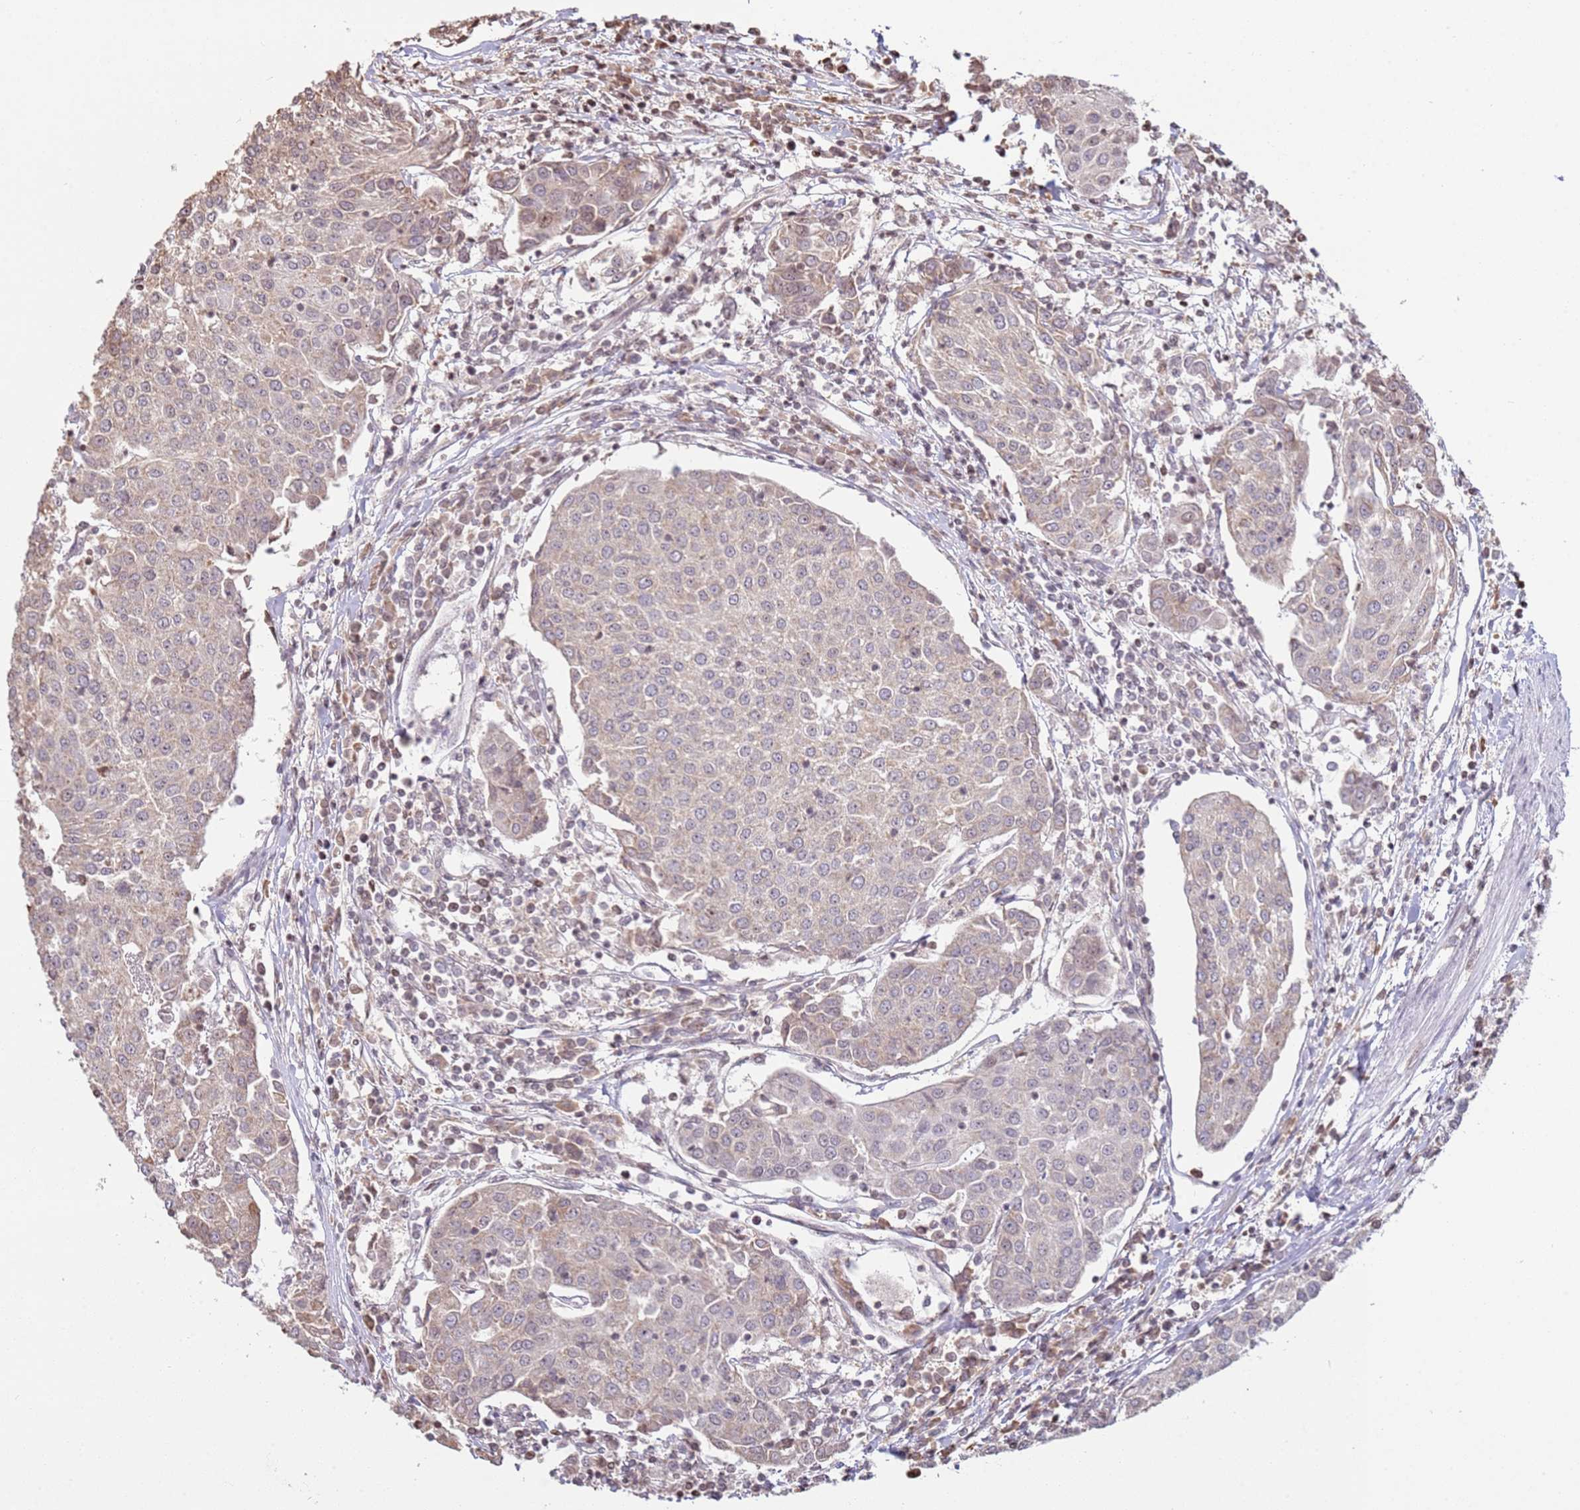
{"staining": {"intensity": "weak", "quantity": "25%-75%", "location": "cytoplasmic/membranous"}, "tissue": "urothelial cancer", "cell_type": "Tumor cells", "image_type": "cancer", "snomed": [{"axis": "morphology", "description": "Urothelial carcinoma, High grade"}, {"axis": "topography", "description": "Urinary bladder"}], "caption": "Immunohistochemistry image of human urothelial cancer stained for a protein (brown), which displays low levels of weak cytoplasmic/membranous expression in about 25%-75% of tumor cells.", "gene": "SCAF1", "patient": {"sex": "female", "age": 85}}